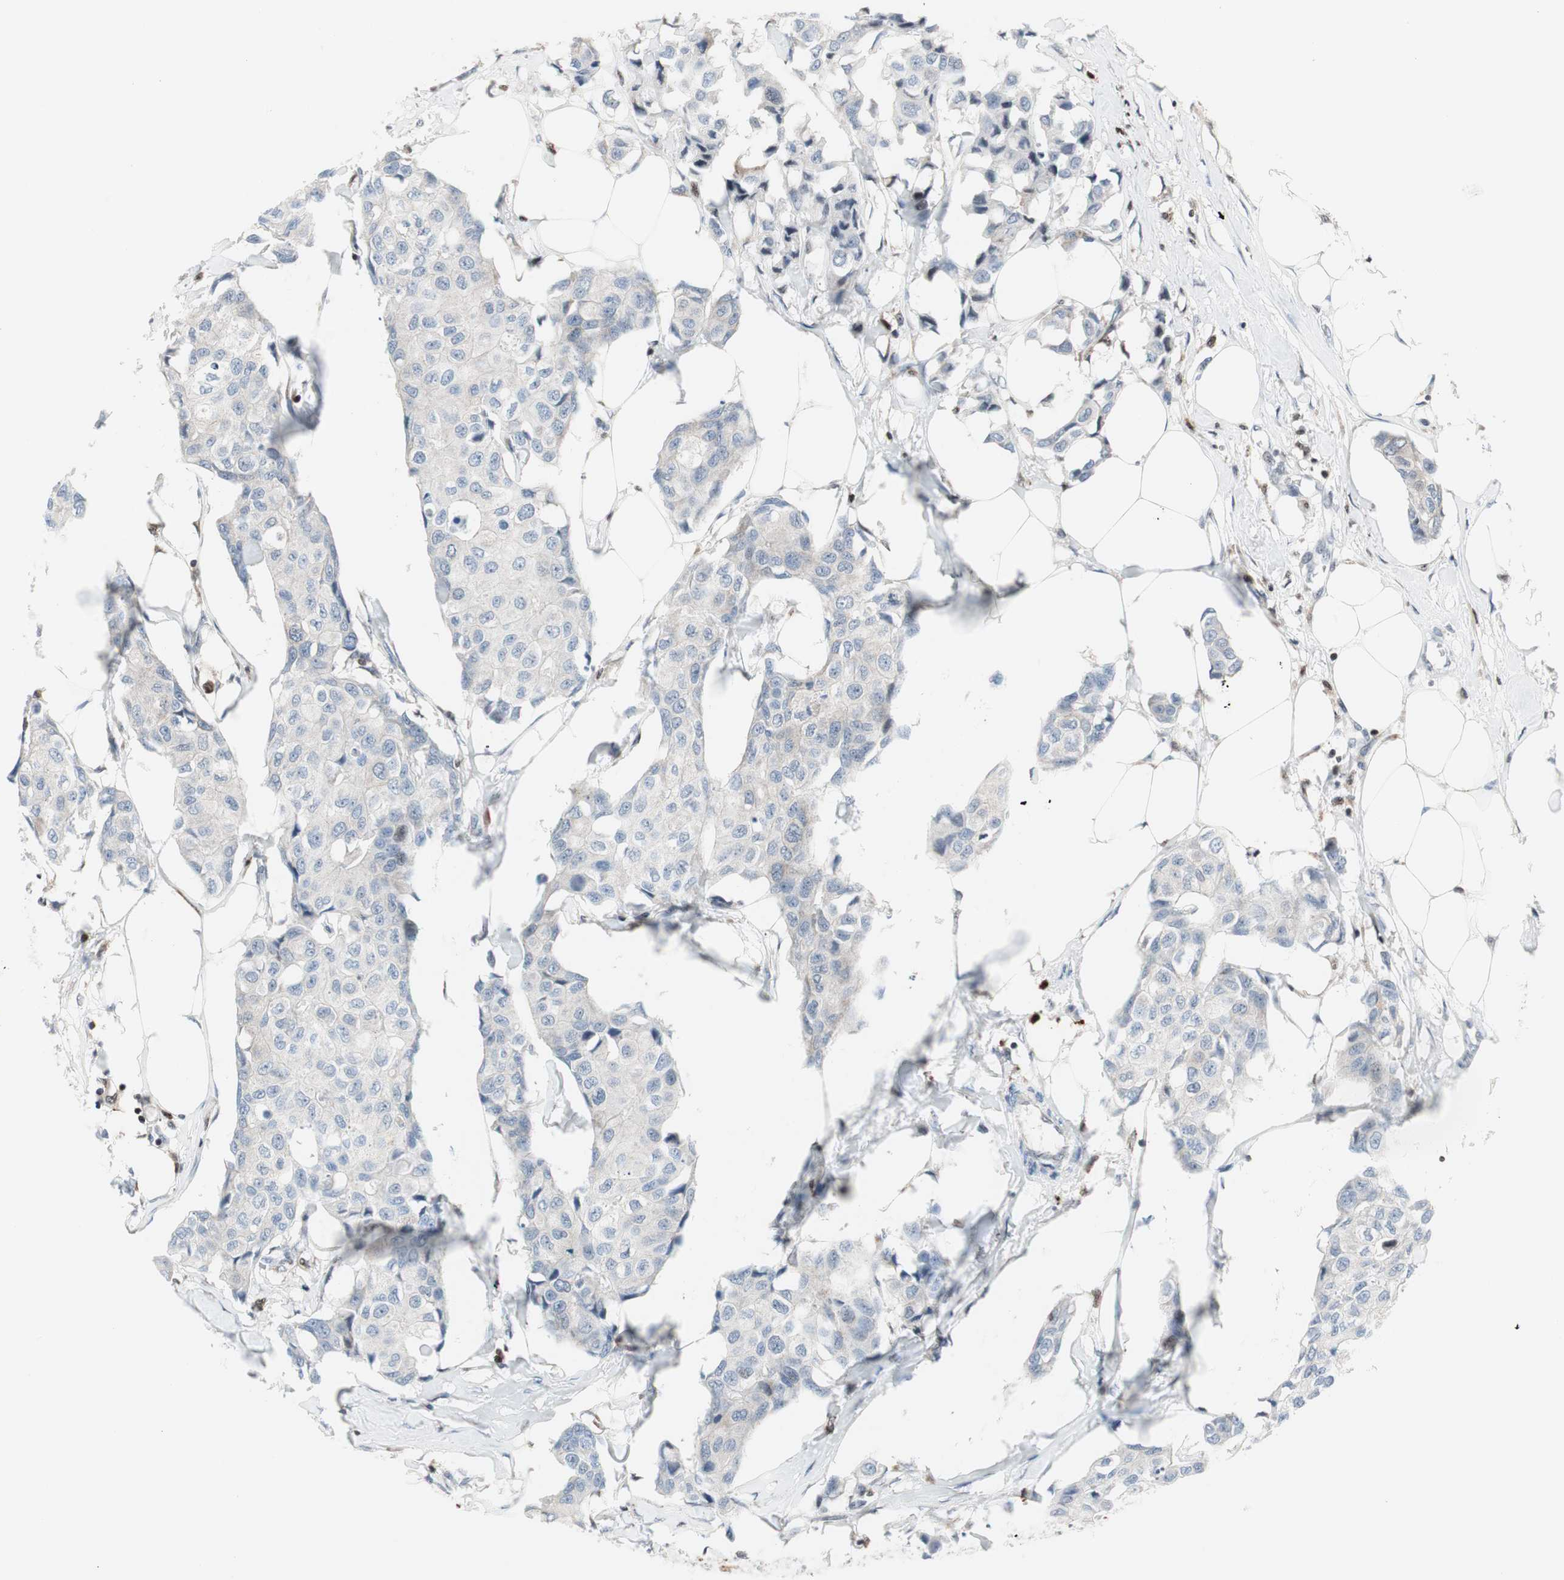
{"staining": {"intensity": "negative", "quantity": "none", "location": "none"}, "tissue": "breast cancer", "cell_type": "Tumor cells", "image_type": "cancer", "snomed": [{"axis": "morphology", "description": "Duct carcinoma"}, {"axis": "topography", "description": "Breast"}], "caption": "An immunohistochemistry (IHC) micrograph of infiltrating ductal carcinoma (breast) is shown. There is no staining in tumor cells of infiltrating ductal carcinoma (breast).", "gene": "RGS10", "patient": {"sex": "female", "age": 80}}